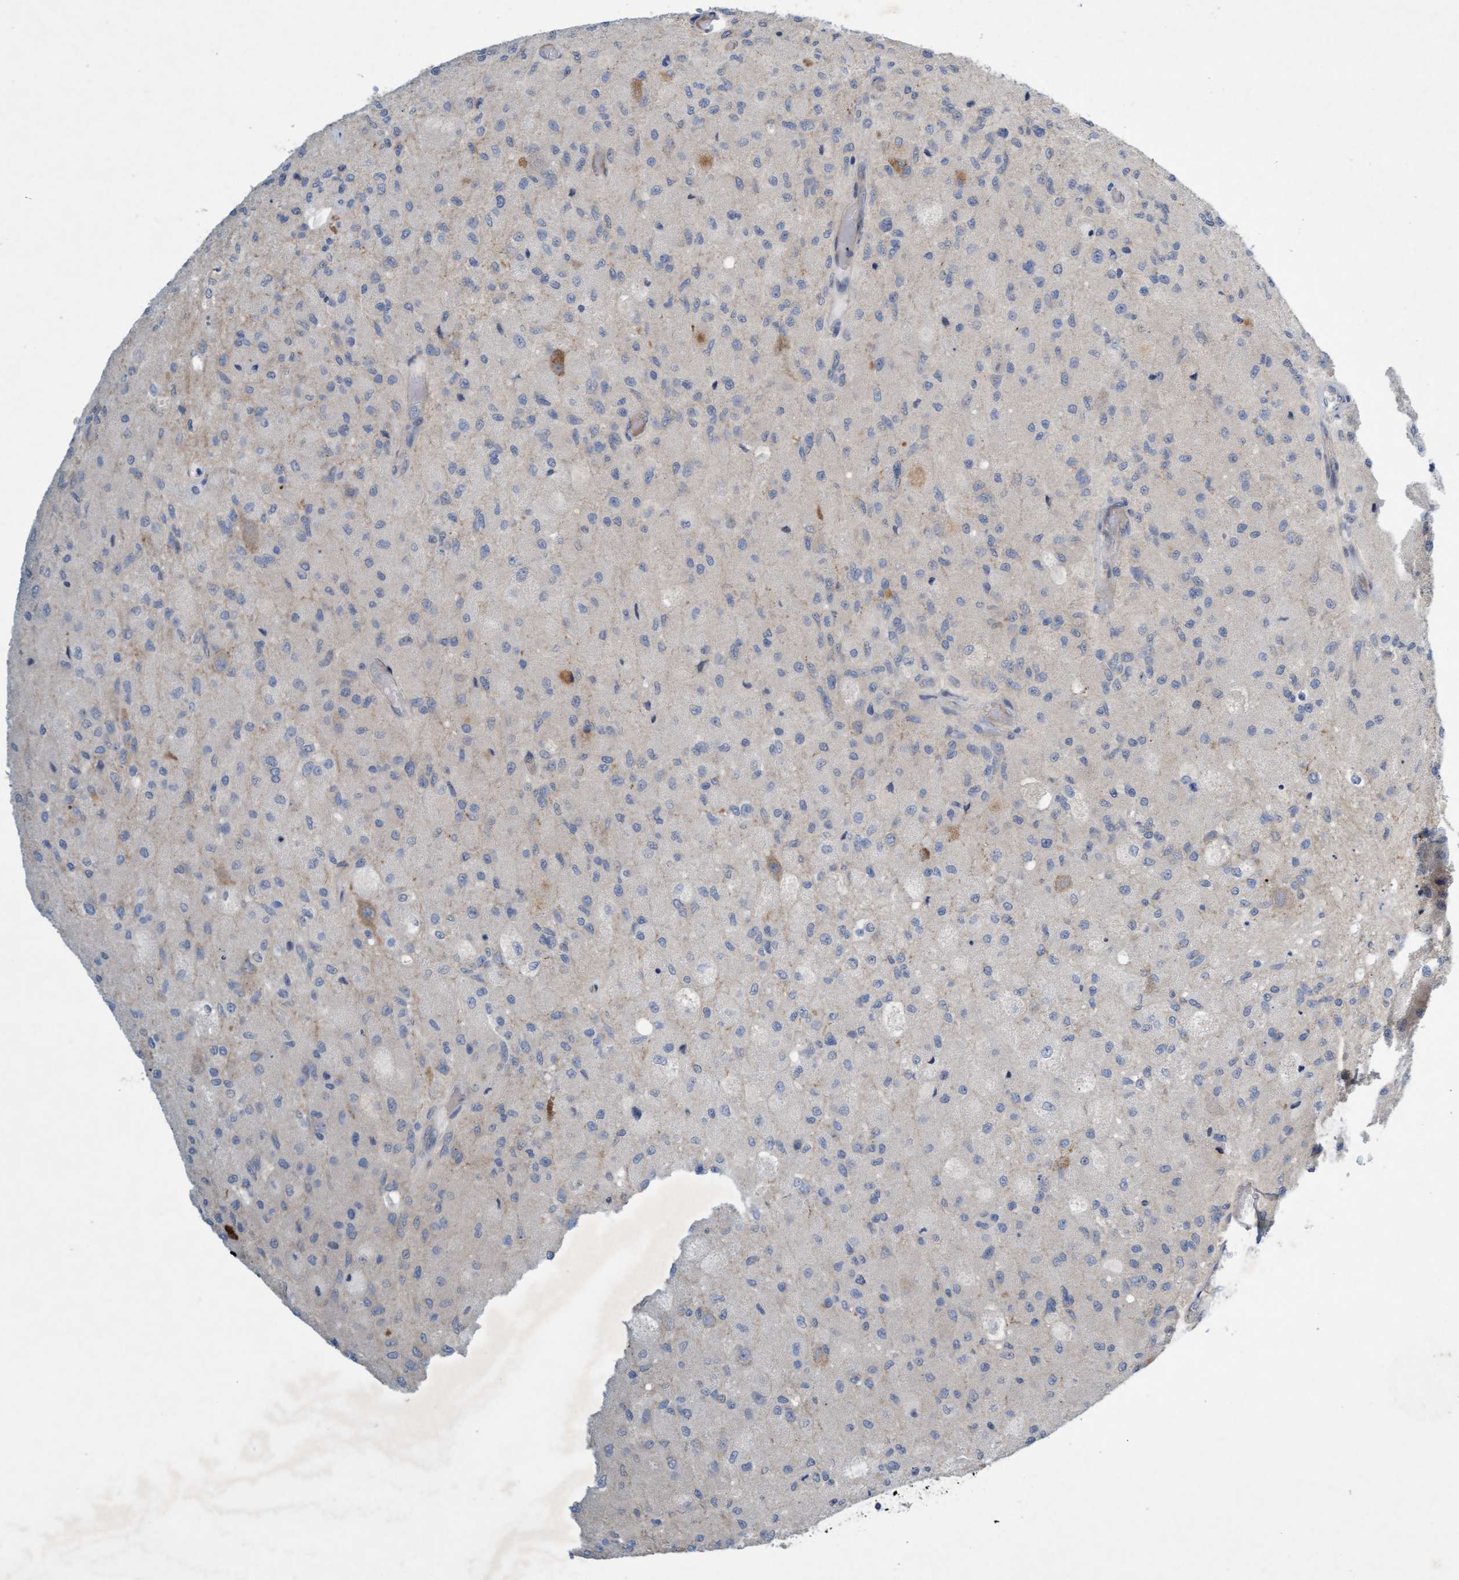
{"staining": {"intensity": "negative", "quantity": "none", "location": "none"}, "tissue": "glioma", "cell_type": "Tumor cells", "image_type": "cancer", "snomed": [{"axis": "morphology", "description": "Normal tissue, NOS"}, {"axis": "morphology", "description": "Glioma, malignant, High grade"}, {"axis": "topography", "description": "Cerebral cortex"}], "caption": "This histopathology image is of malignant high-grade glioma stained with immunohistochemistry to label a protein in brown with the nuclei are counter-stained blue. There is no expression in tumor cells. The staining is performed using DAB brown chromogen with nuclei counter-stained in using hematoxylin.", "gene": "DDHD2", "patient": {"sex": "male", "age": 77}}